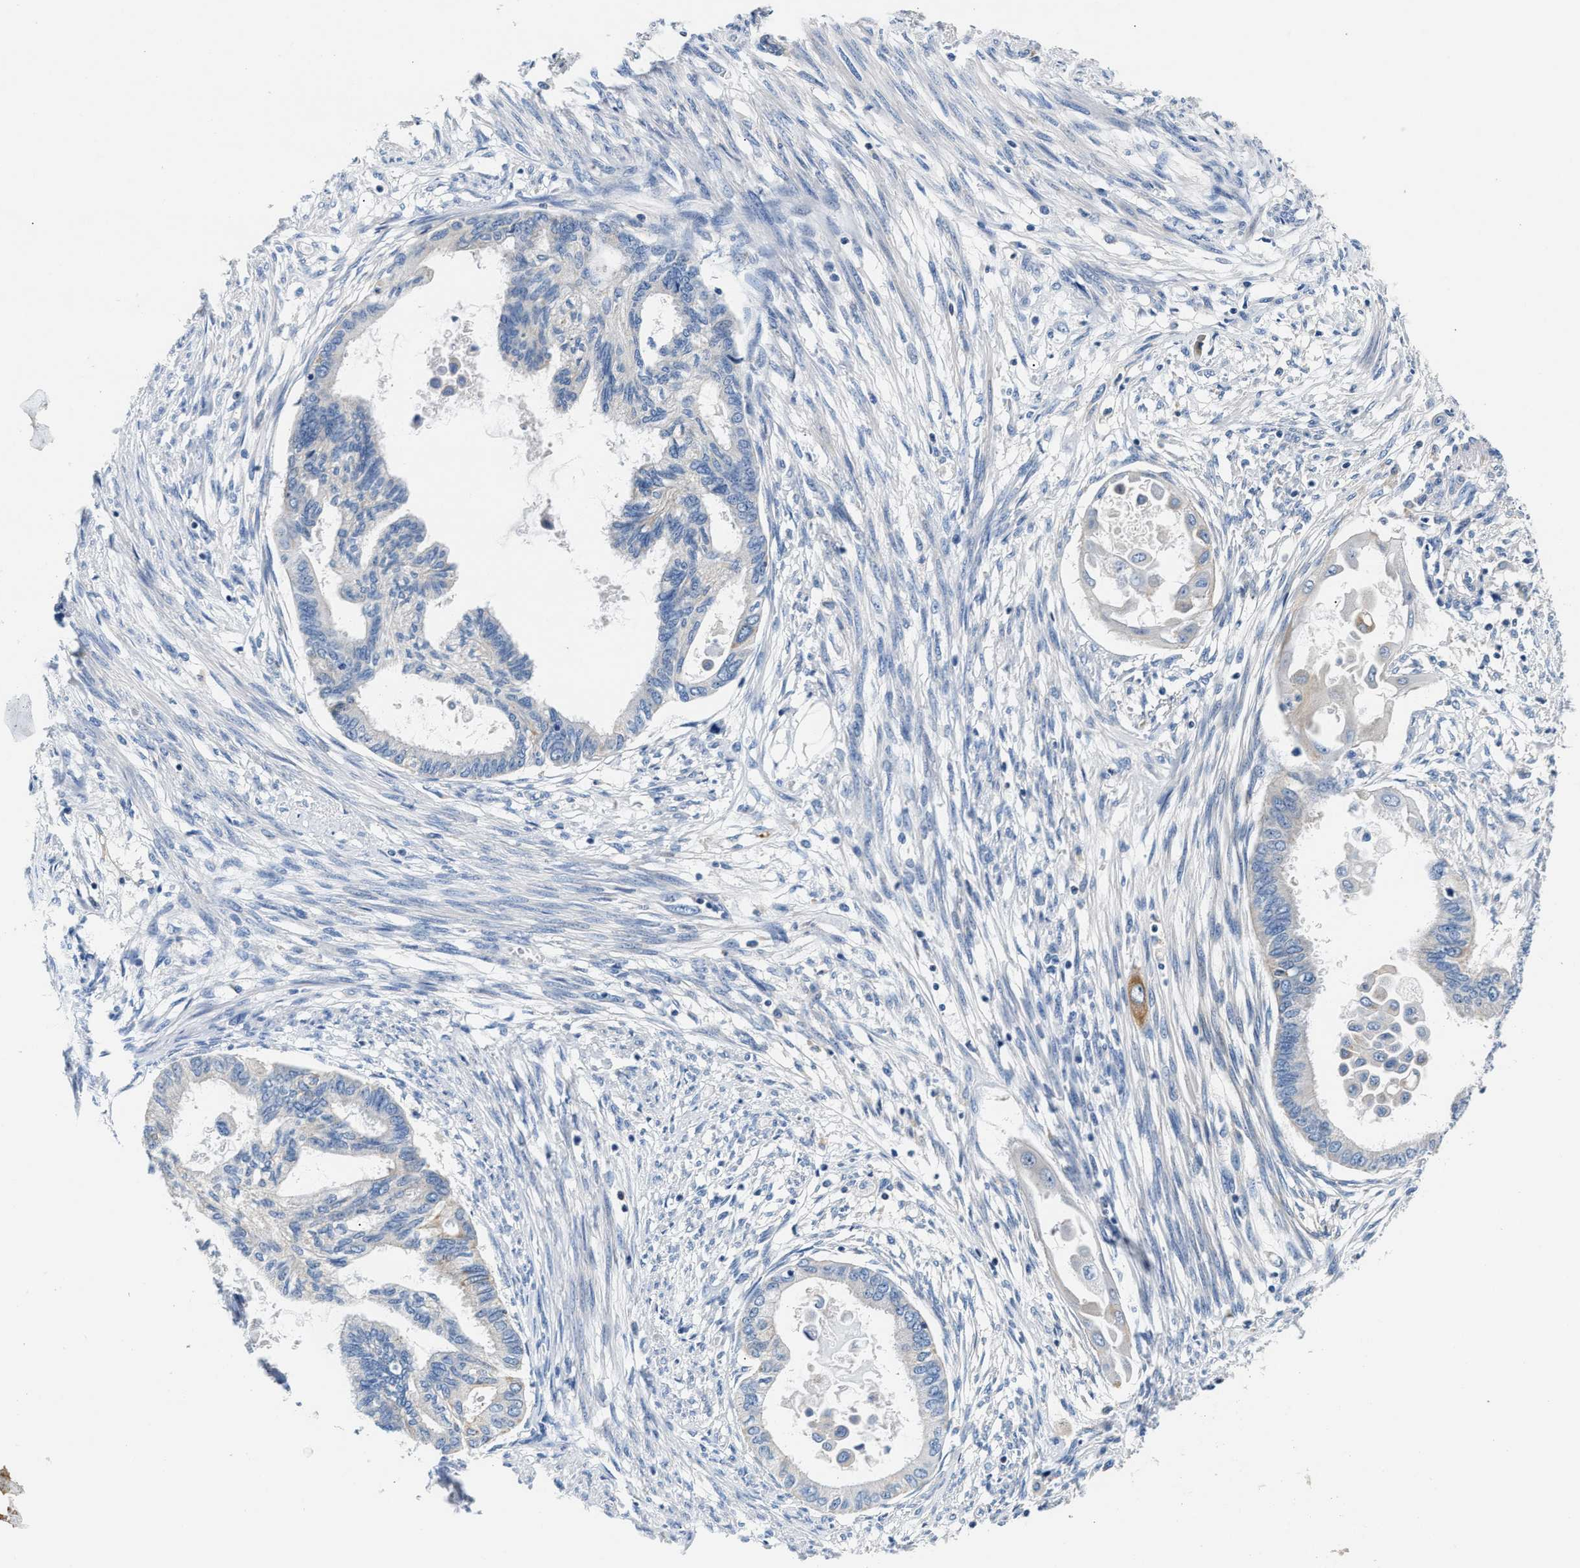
{"staining": {"intensity": "negative", "quantity": "none", "location": "none"}, "tissue": "cervical cancer", "cell_type": "Tumor cells", "image_type": "cancer", "snomed": [{"axis": "morphology", "description": "Normal tissue, NOS"}, {"axis": "morphology", "description": "Adenocarcinoma, NOS"}, {"axis": "topography", "description": "Cervix"}, {"axis": "topography", "description": "Endometrium"}], "caption": "Image shows no significant protein expression in tumor cells of adenocarcinoma (cervical).", "gene": "TUT7", "patient": {"sex": "female", "age": 86}}